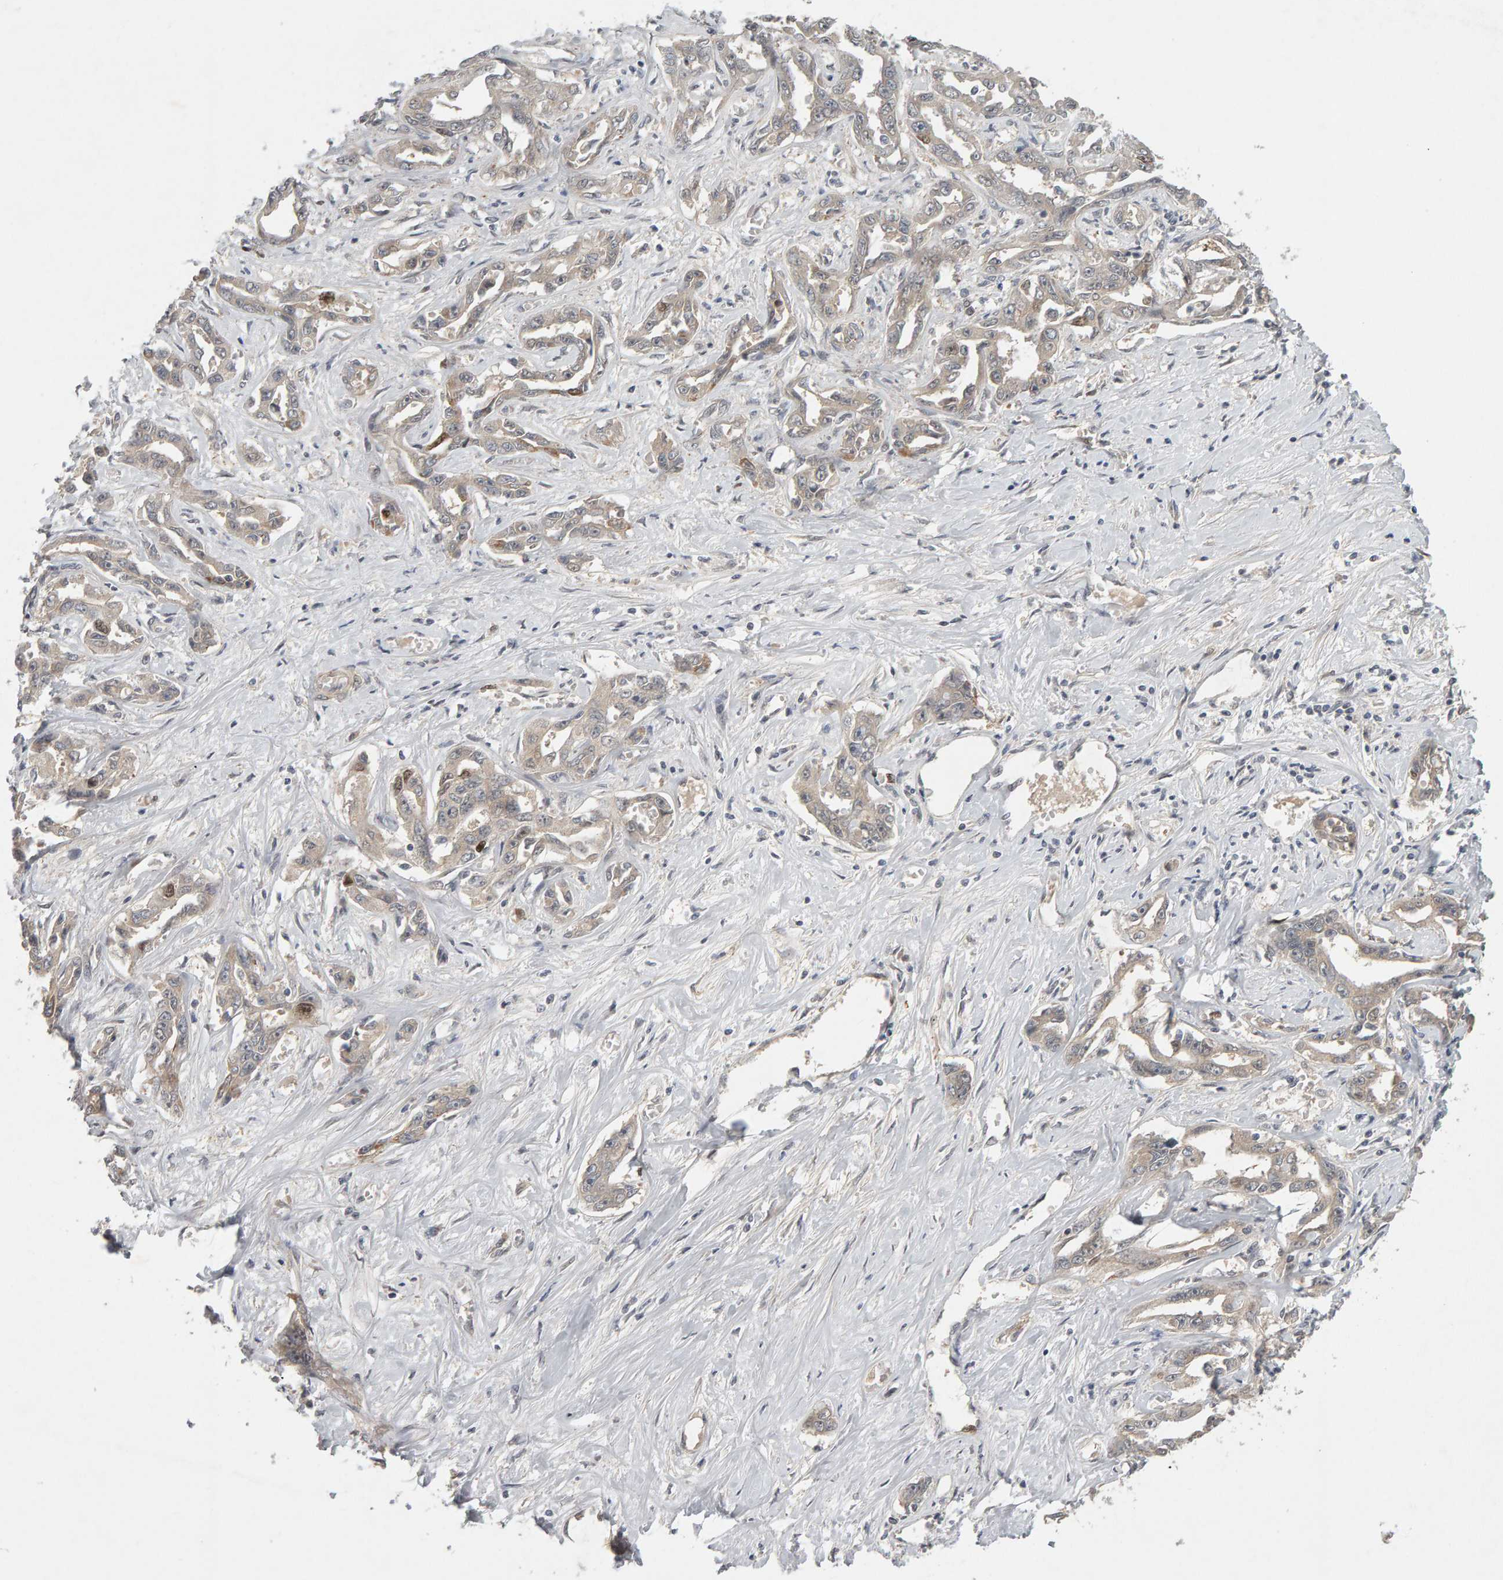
{"staining": {"intensity": "moderate", "quantity": "<25%", "location": "nuclear"}, "tissue": "liver cancer", "cell_type": "Tumor cells", "image_type": "cancer", "snomed": [{"axis": "morphology", "description": "Cholangiocarcinoma"}, {"axis": "topography", "description": "Liver"}], "caption": "Protein expression analysis of human liver cancer reveals moderate nuclear expression in about <25% of tumor cells. (Brightfield microscopy of DAB IHC at high magnification).", "gene": "CDCA5", "patient": {"sex": "male", "age": 59}}